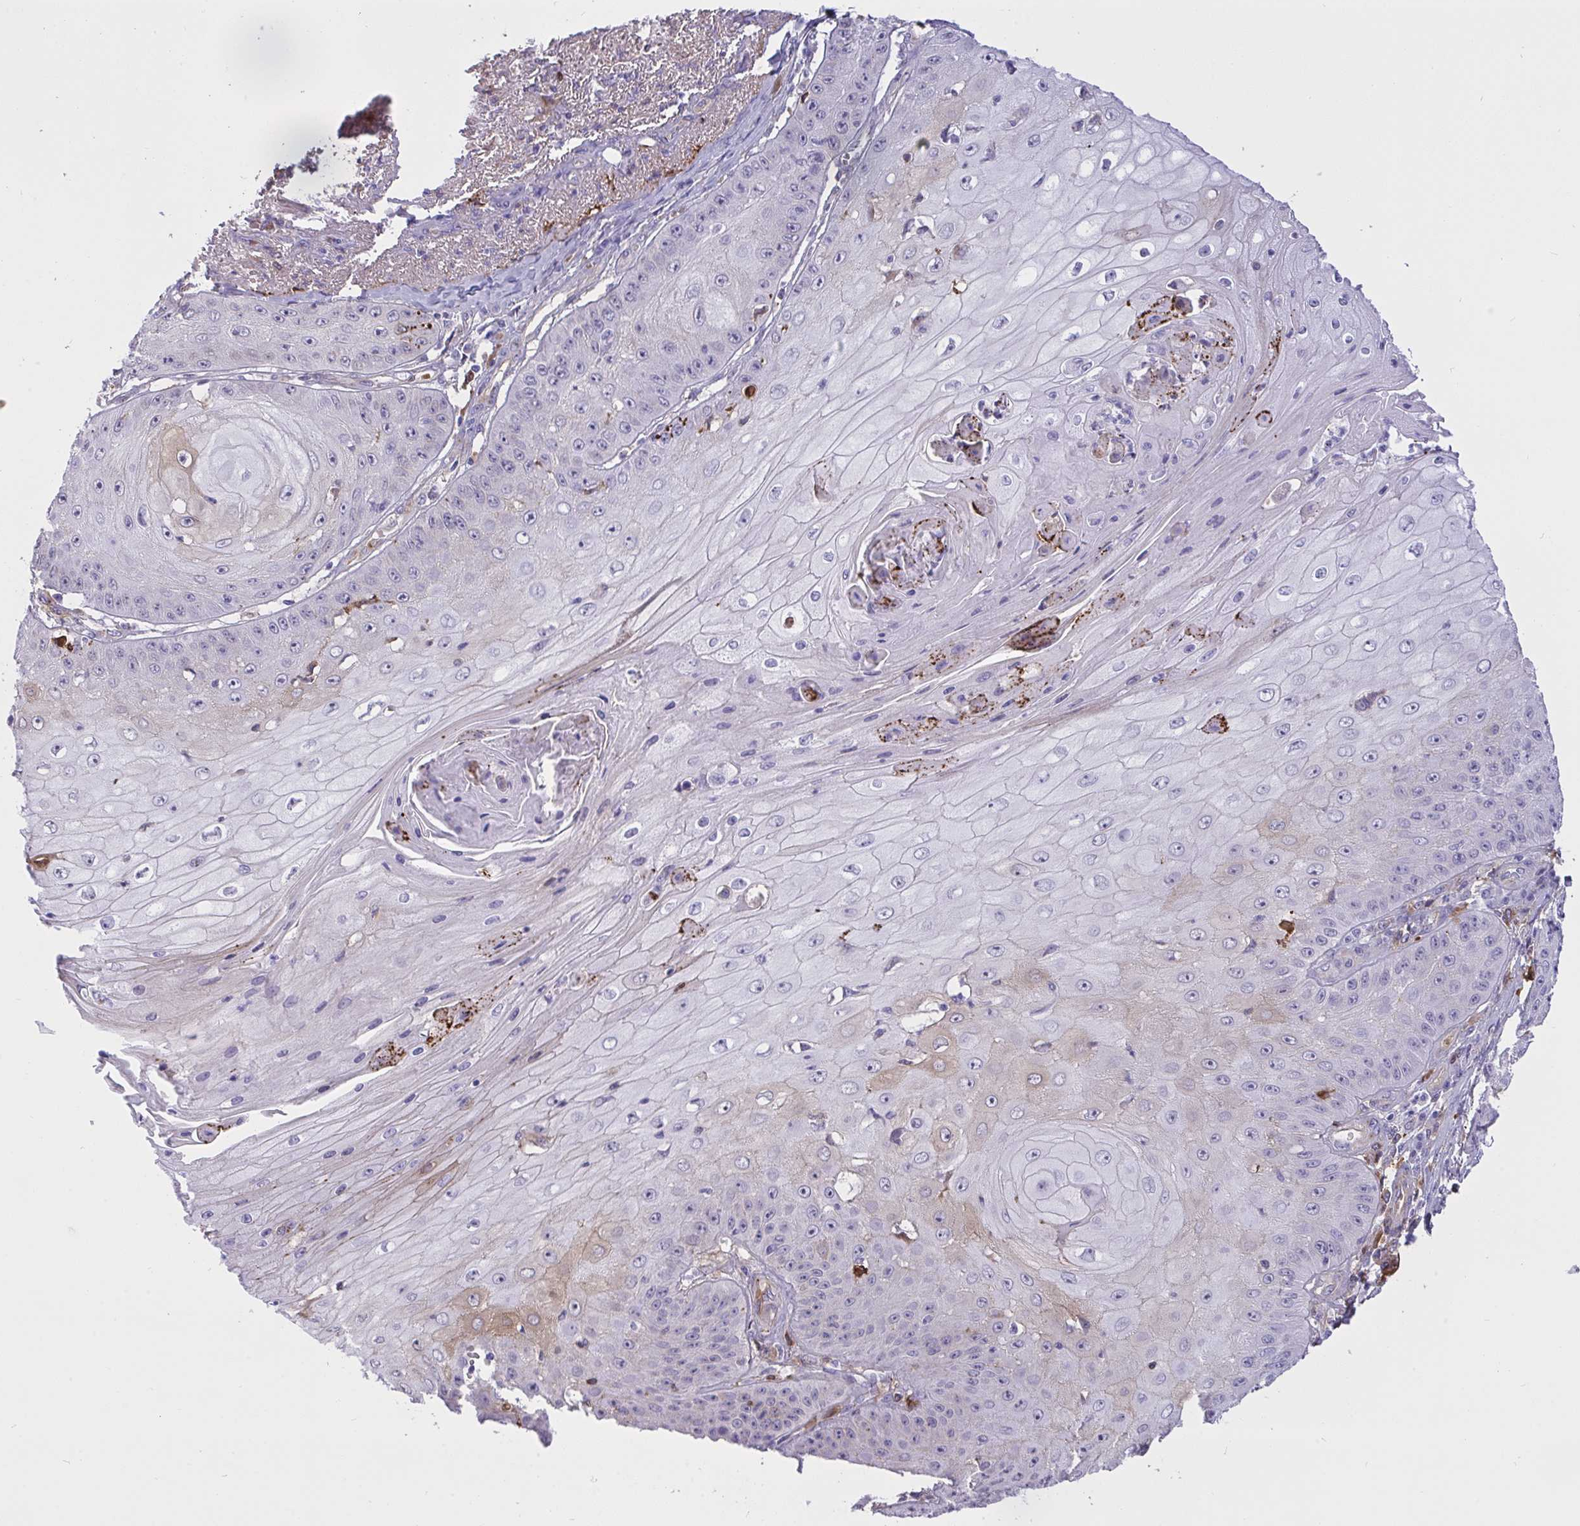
{"staining": {"intensity": "weak", "quantity": "<25%", "location": "cytoplasmic/membranous"}, "tissue": "skin cancer", "cell_type": "Tumor cells", "image_type": "cancer", "snomed": [{"axis": "morphology", "description": "Squamous cell carcinoma, NOS"}, {"axis": "topography", "description": "Skin"}], "caption": "Image shows no significant protein positivity in tumor cells of skin squamous cell carcinoma. (Stains: DAB (3,3'-diaminobenzidine) immunohistochemistry (IHC) with hematoxylin counter stain, Microscopy: brightfield microscopy at high magnification).", "gene": "F2", "patient": {"sex": "male", "age": 70}}